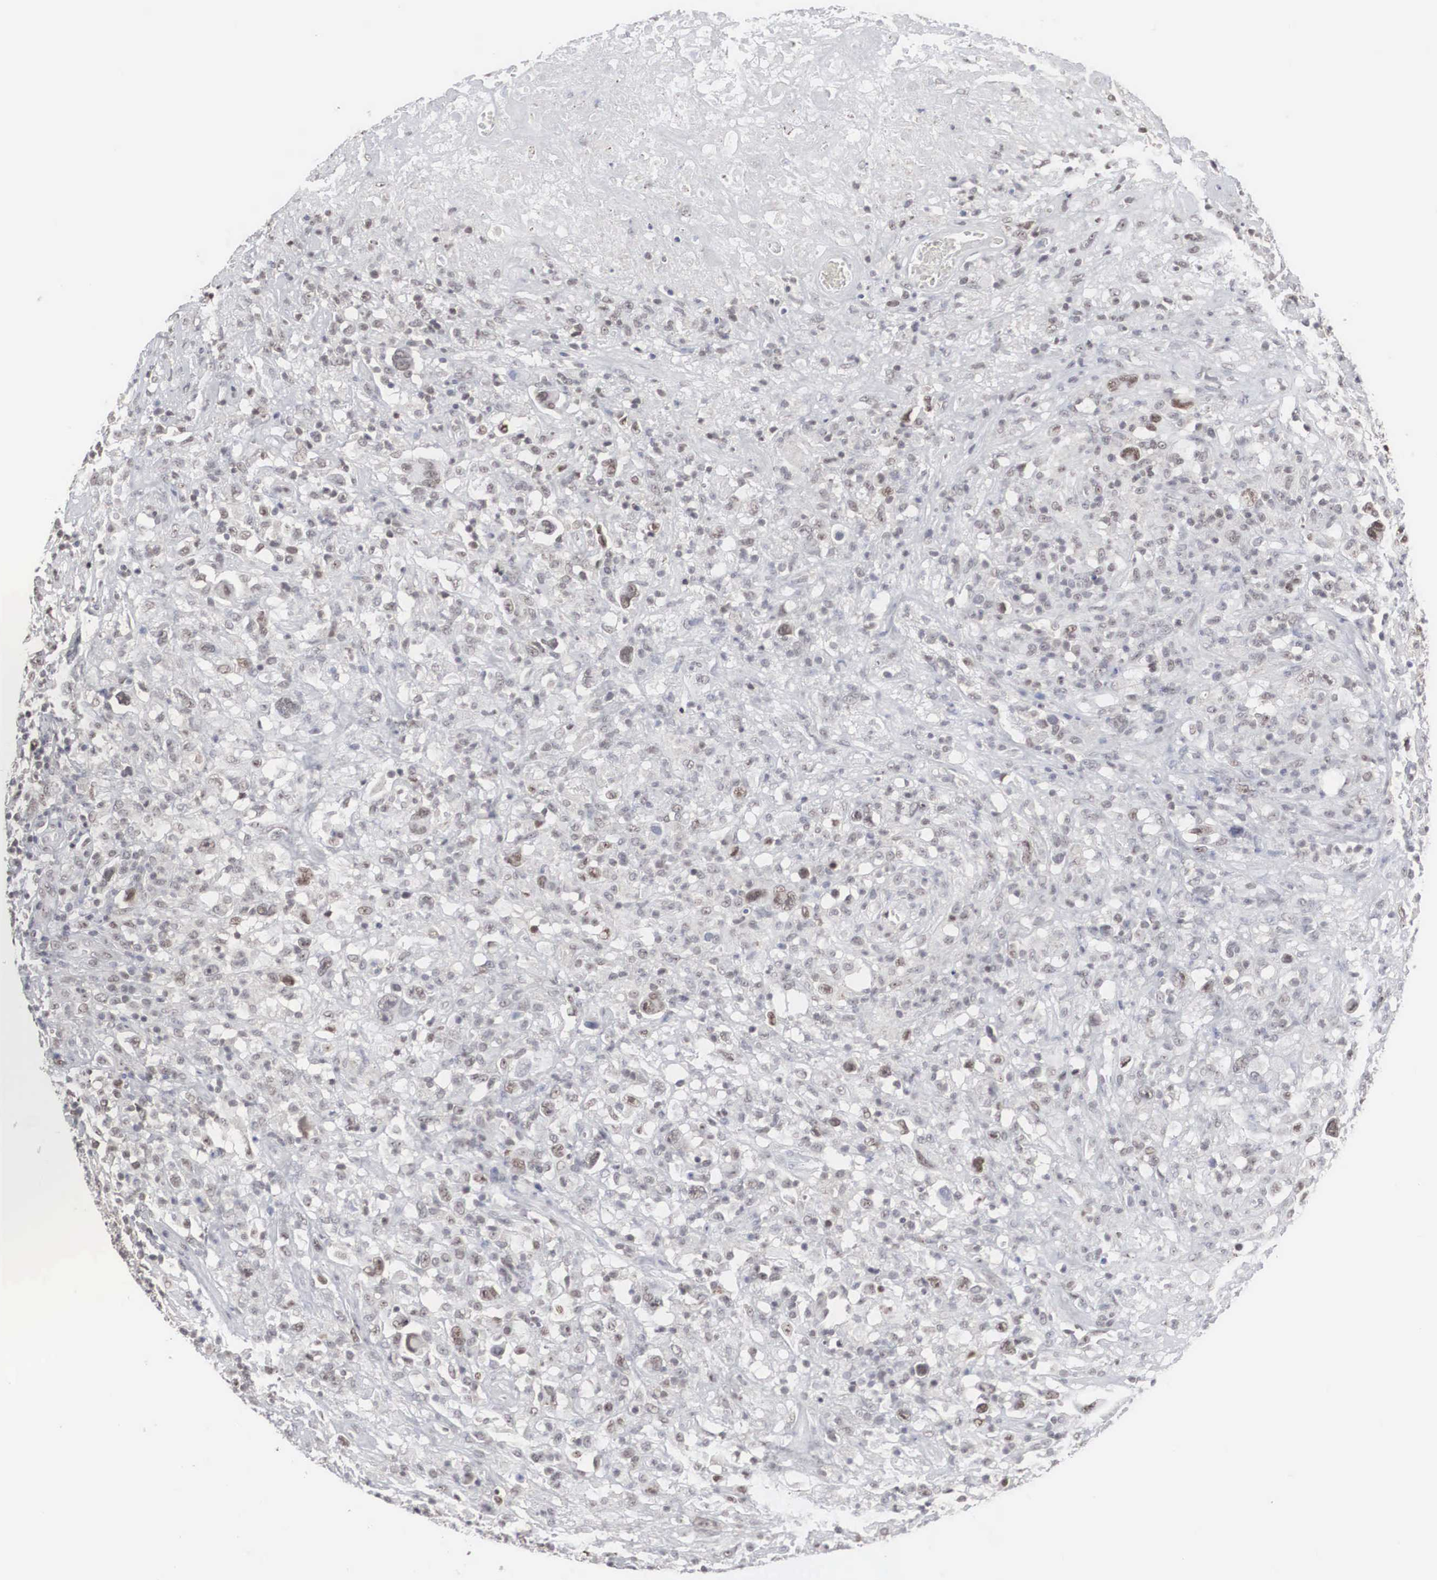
{"staining": {"intensity": "negative", "quantity": "none", "location": "none"}, "tissue": "lymphoma", "cell_type": "Tumor cells", "image_type": "cancer", "snomed": [{"axis": "morphology", "description": "Hodgkin's disease, NOS"}, {"axis": "topography", "description": "Lymph node"}], "caption": "Lymphoma was stained to show a protein in brown. There is no significant positivity in tumor cells.", "gene": "AUTS2", "patient": {"sex": "male", "age": 46}}